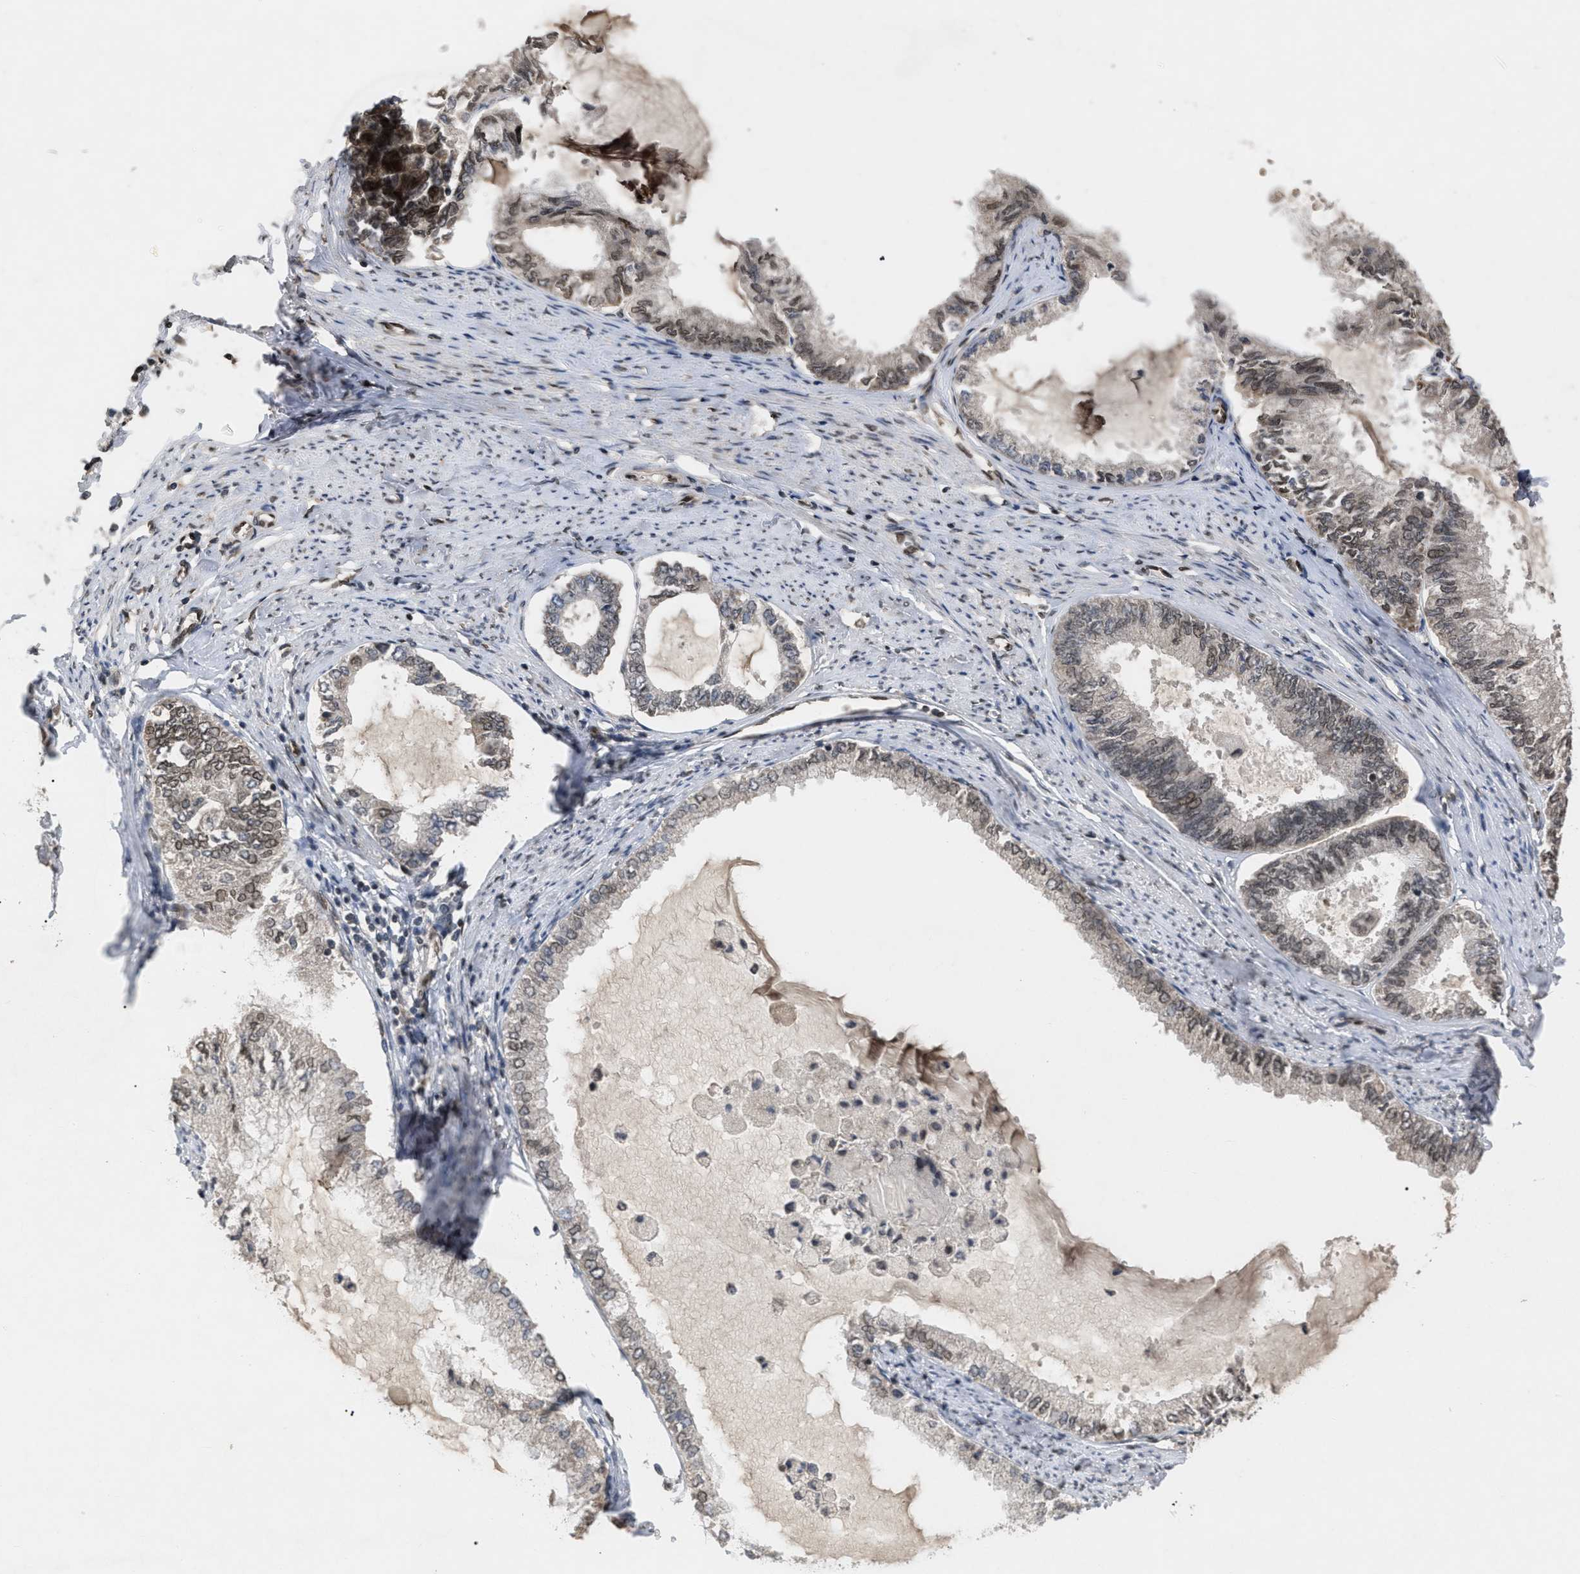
{"staining": {"intensity": "weak", "quantity": "25%-75%", "location": "nuclear"}, "tissue": "endometrial cancer", "cell_type": "Tumor cells", "image_type": "cancer", "snomed": [{"axis": "morphology", "description": "Adenocarcinoma, NOS"}, {"axis": "topography", "description": "Endometrium"}], "caption": "The immunohistochemical stain highlights weak nuclear positivity in tumor cells of endometrial cancer (adenocarcinoma) tissue. The staining is performed using DAB brown chromogen to label protein expression. The nuclei are counter-stained blue using hematoxylin.", "gene": "CRY1", "patient": {"sex": "female", "age": 86}}